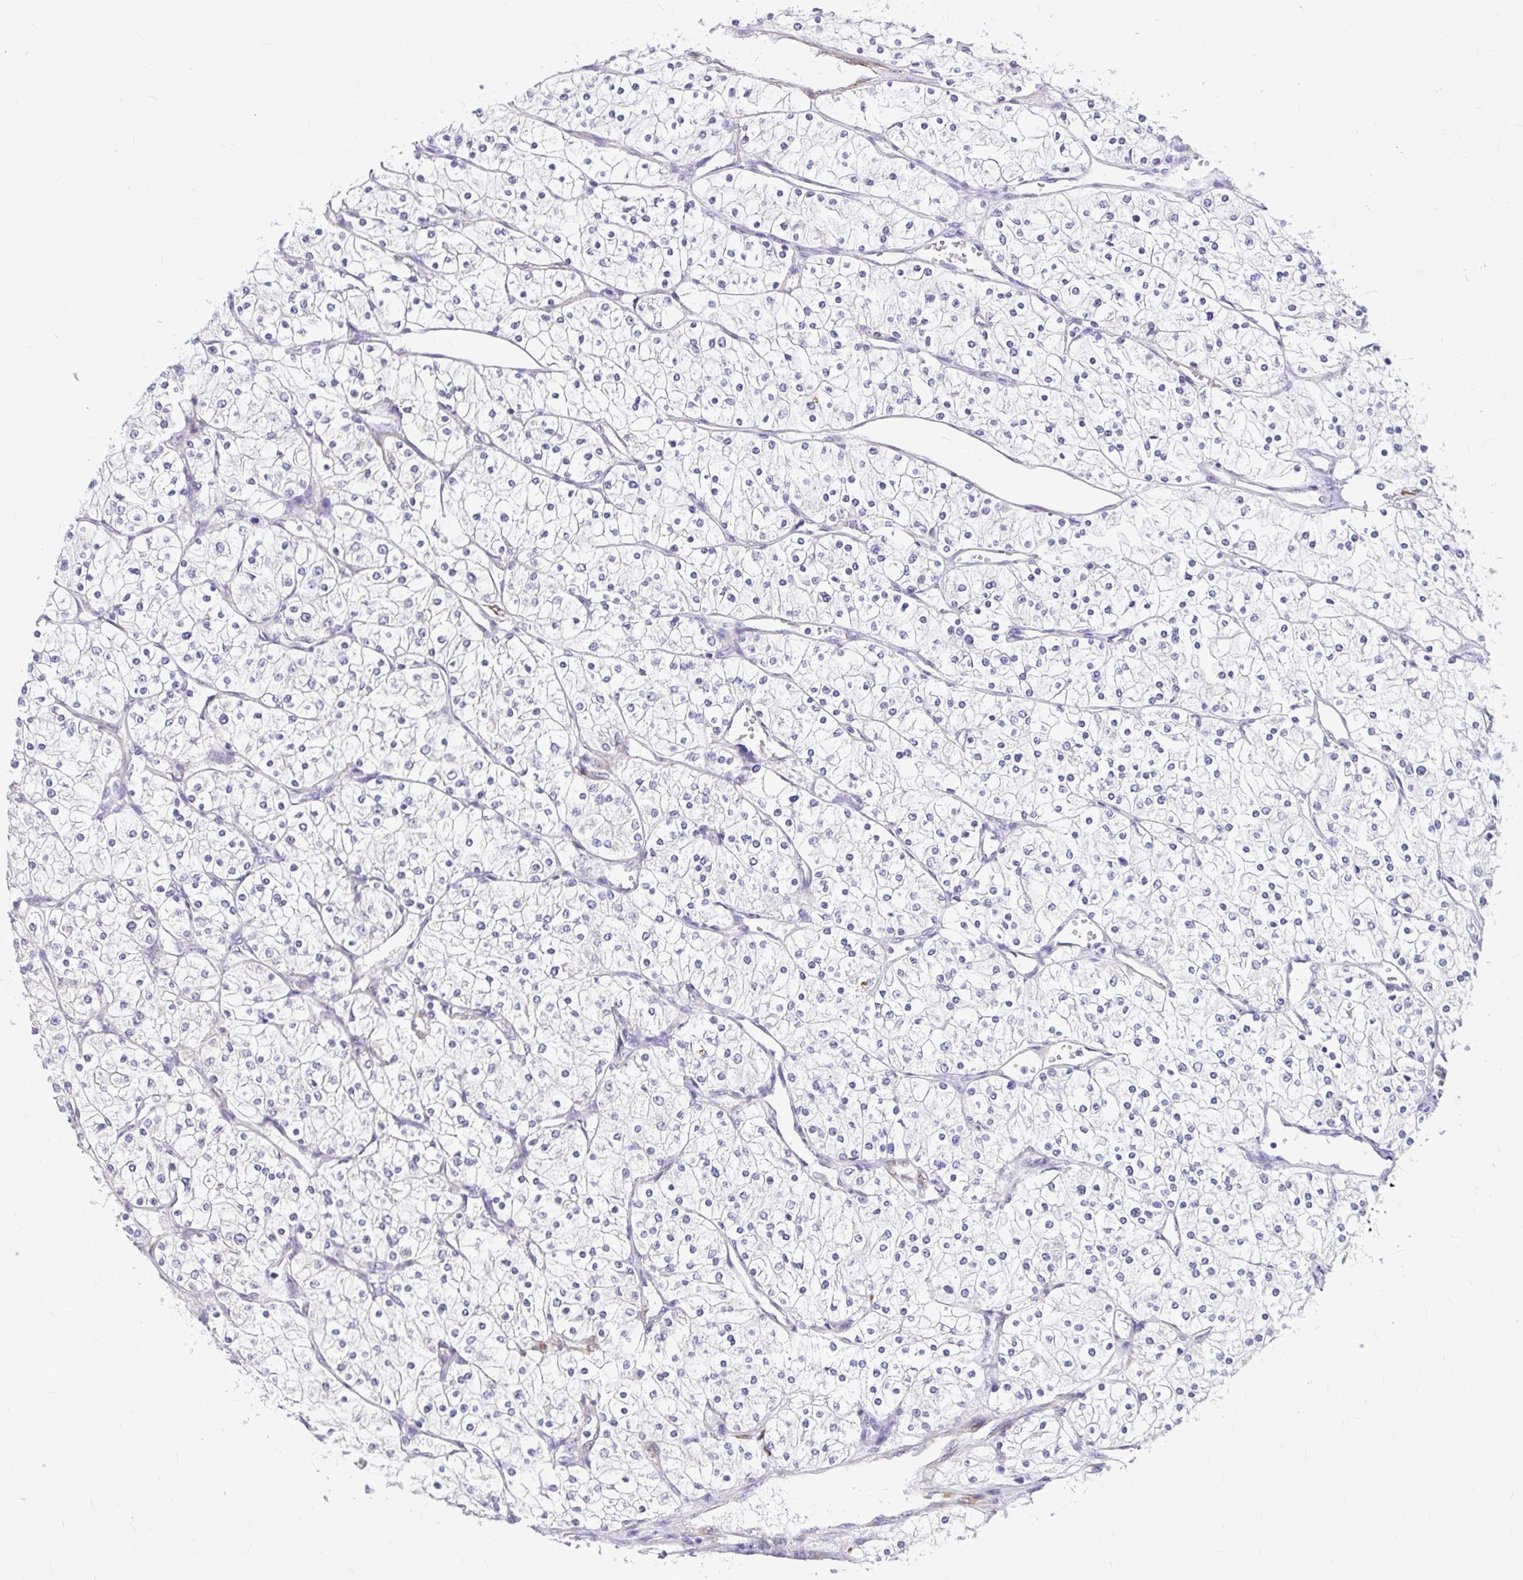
{"staining": {"intensity": "negative", "quantity": "none", "location": "none"}, "tissue": "renal cancer", "cell_type": "Tumor cells", "image_type": "cancer", "snomed": [{"axis": "morphology", "description": "Adenocarcinoma, NOS"}, {"axis": "topography", "description": "Kidney"}], "caption": "Human renal cancer stained for a protein using immunohistochemistry reveals no positivity in tumor cells.", "gene": "GABBR2", "patient": {"sex": "male", "age": 80}}